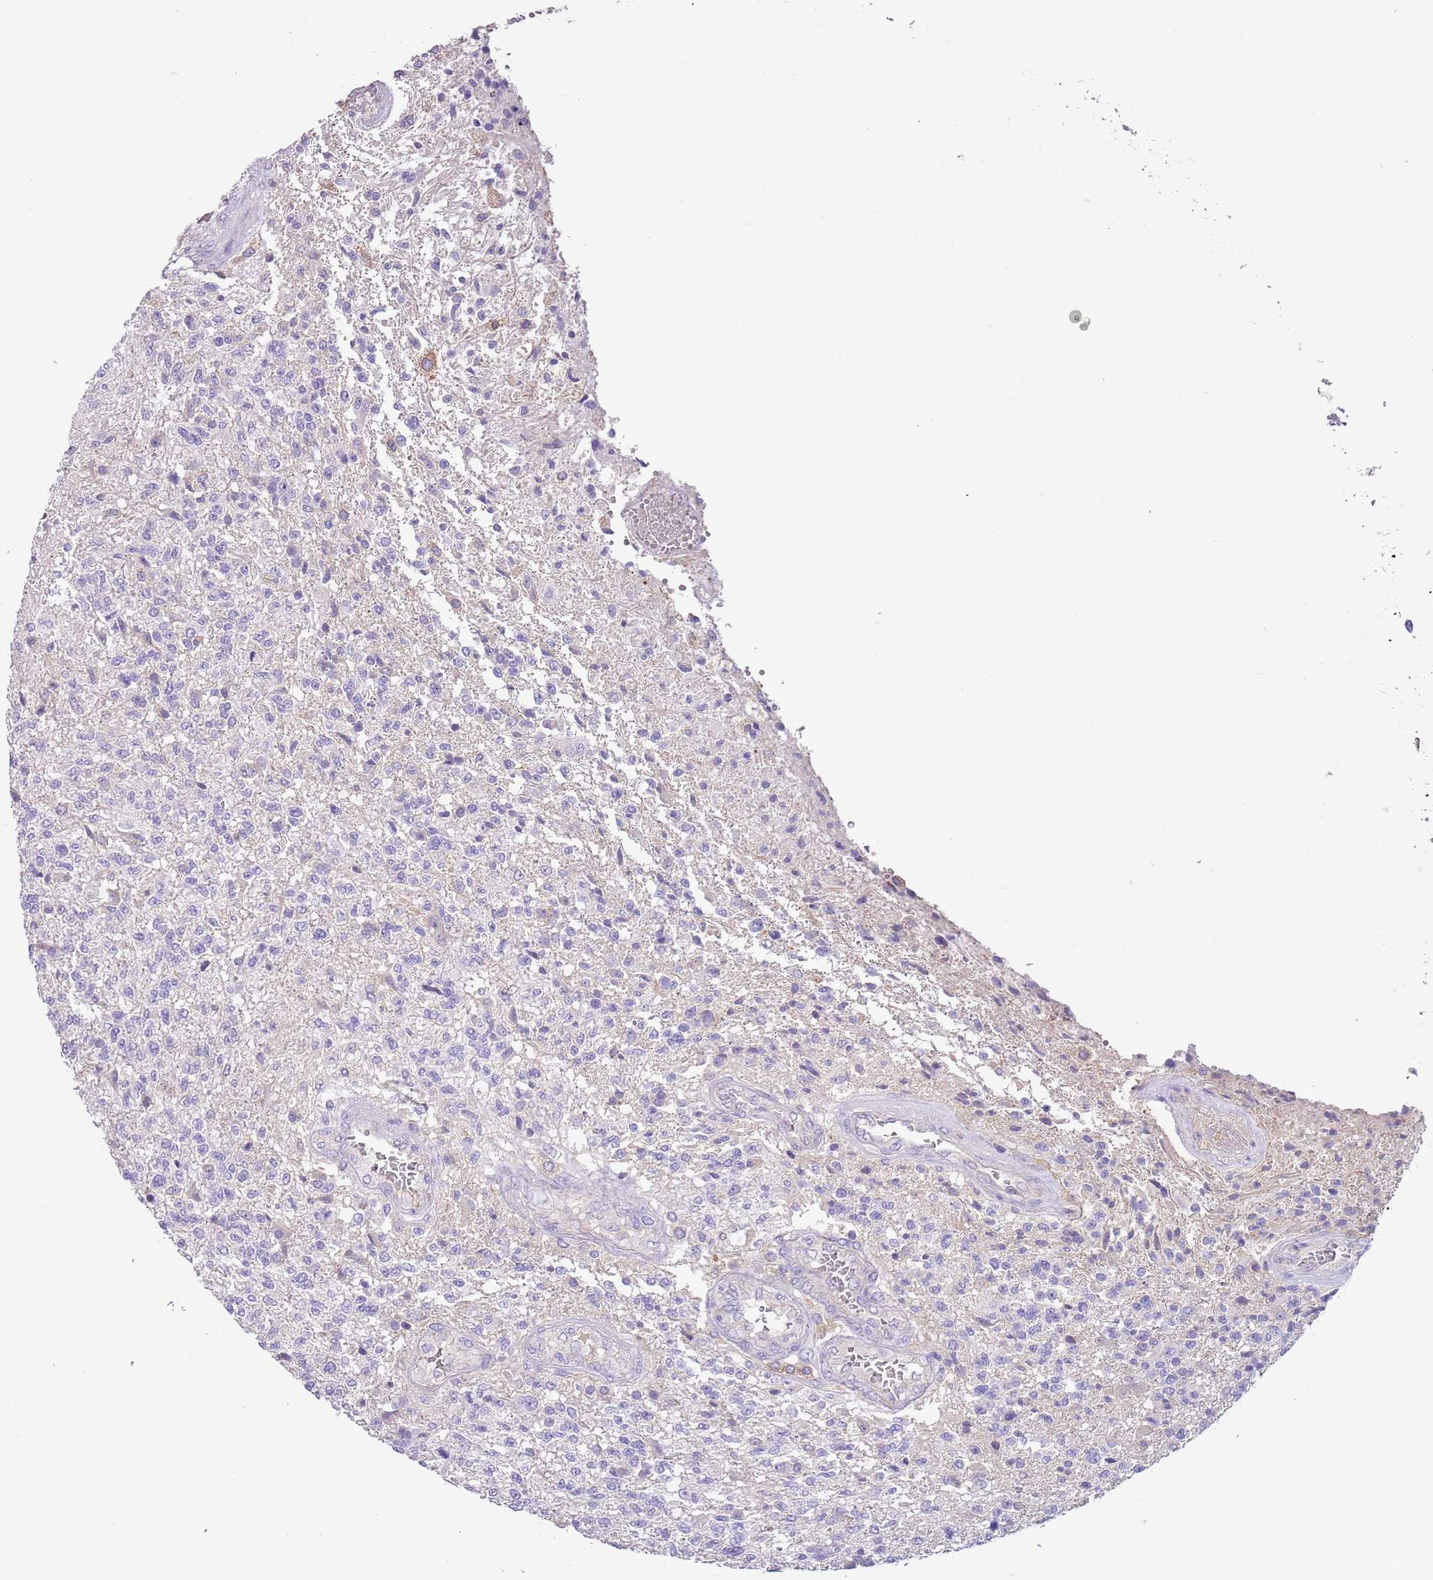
{"staining": {"intensity": "negative", "quantity": "none", "location": "none"}, "tissue": "glioma", "cell_type": "Tumor cells", "image_type": "cancer", "snomed": [{"axis": "morphology", "description": "Glioma, malignant, High grade"}, {"axis": "topography", "description": "Brain"}], "caption": "A photomicrograph of human glioma is negative for staining in tumor cells.", "gene": "HES3", "patient": {"sex": "male", "age": 56}}